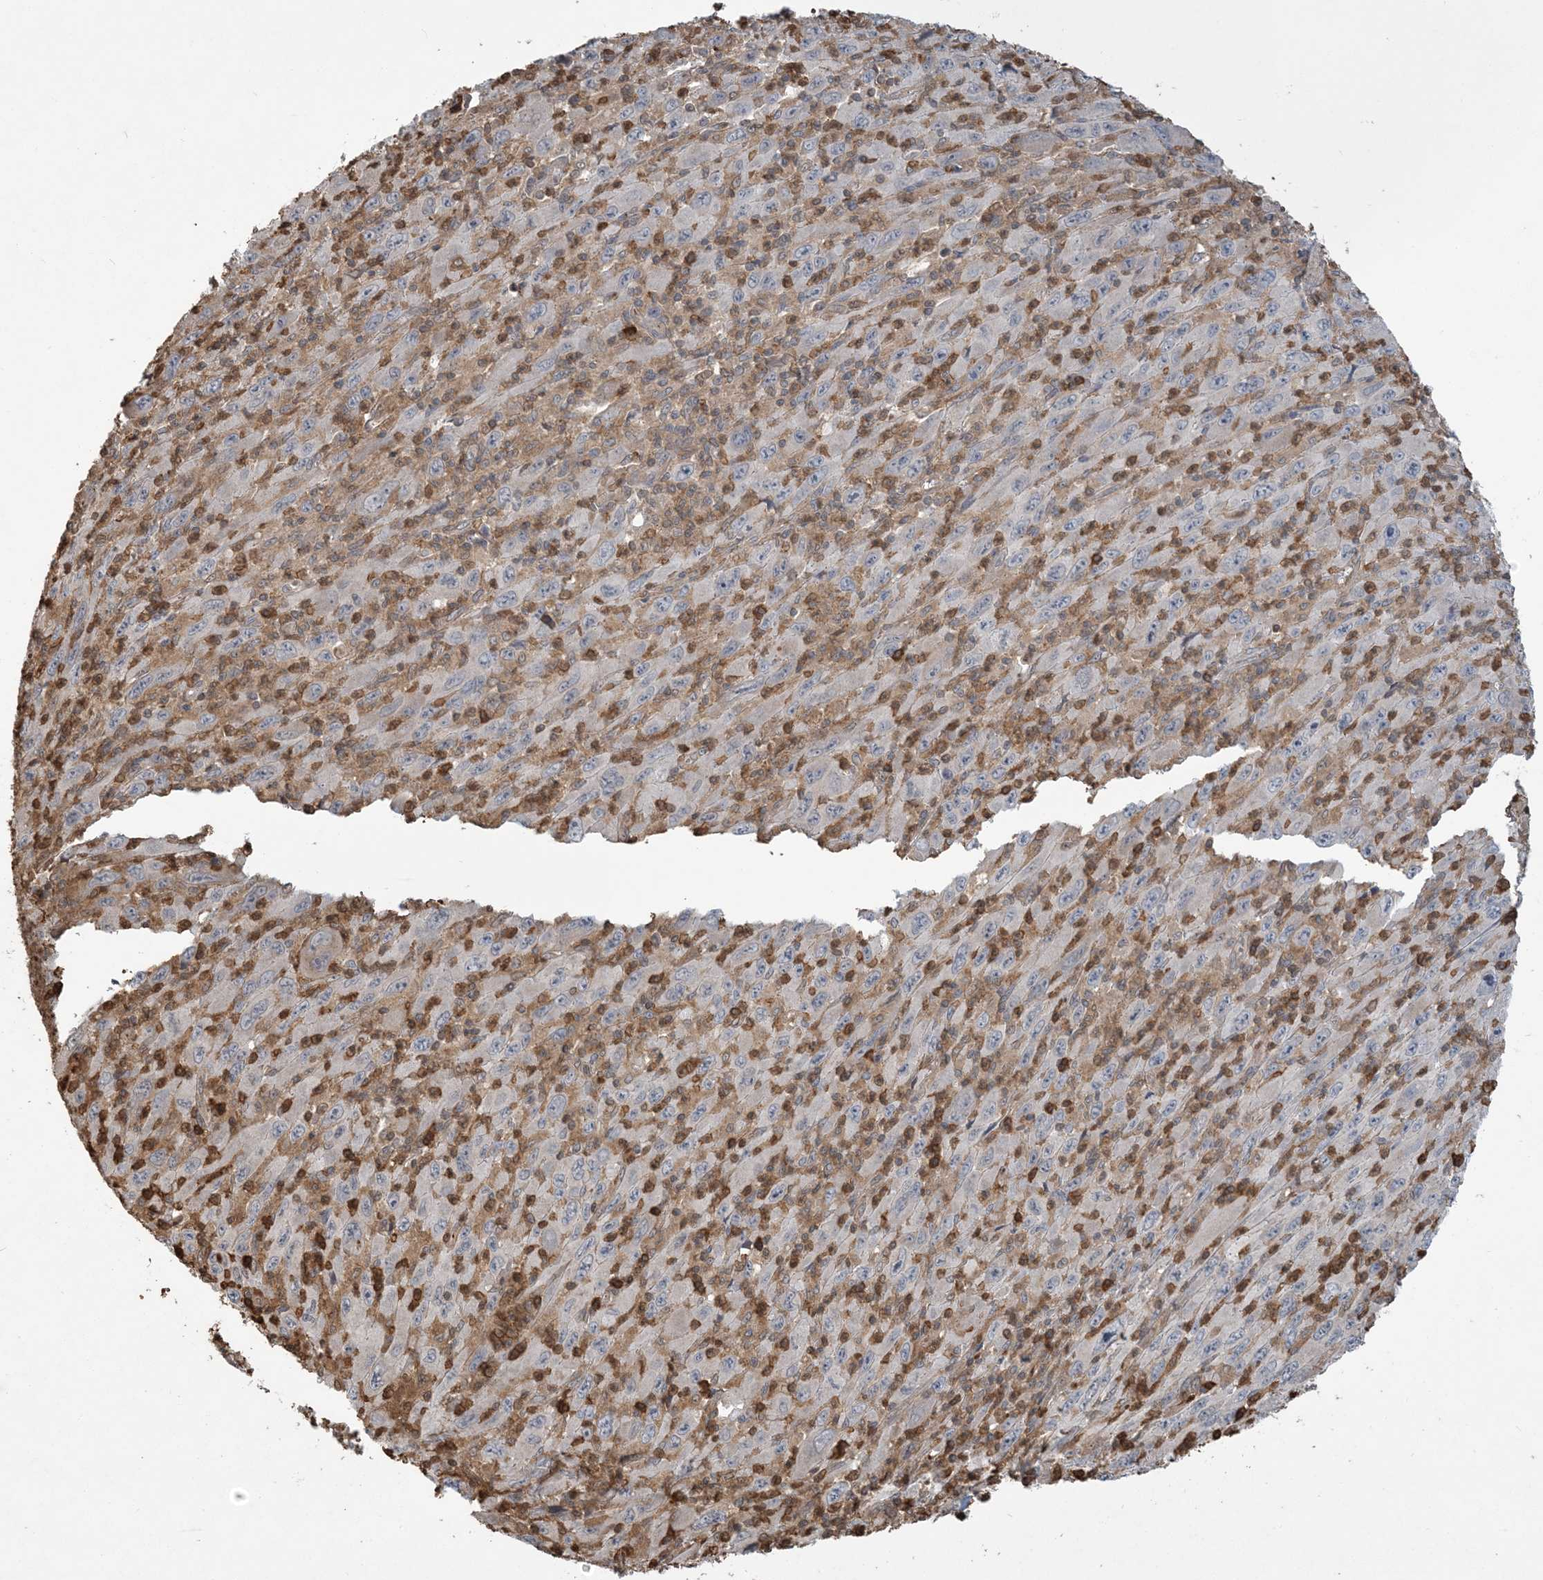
{"staining": {"intensity": "negative", "quantity": "none", "location": "none"}, "tissue": "melanoma", "cell_type": "Tumor cells", "image_type": "cancer", "snomed": [{"axis": "morphology", "description": "Malignant melanoma, Metastatic site"}, {"axis": "topography", "description": "Skin"}], "caption": "Human malignant melanoma (metastatic site) stained for a protein using IHC displays no expression in tumor cells.", "gene": "TMSB4X", "patient": {"sex": "female", "age": 56}}